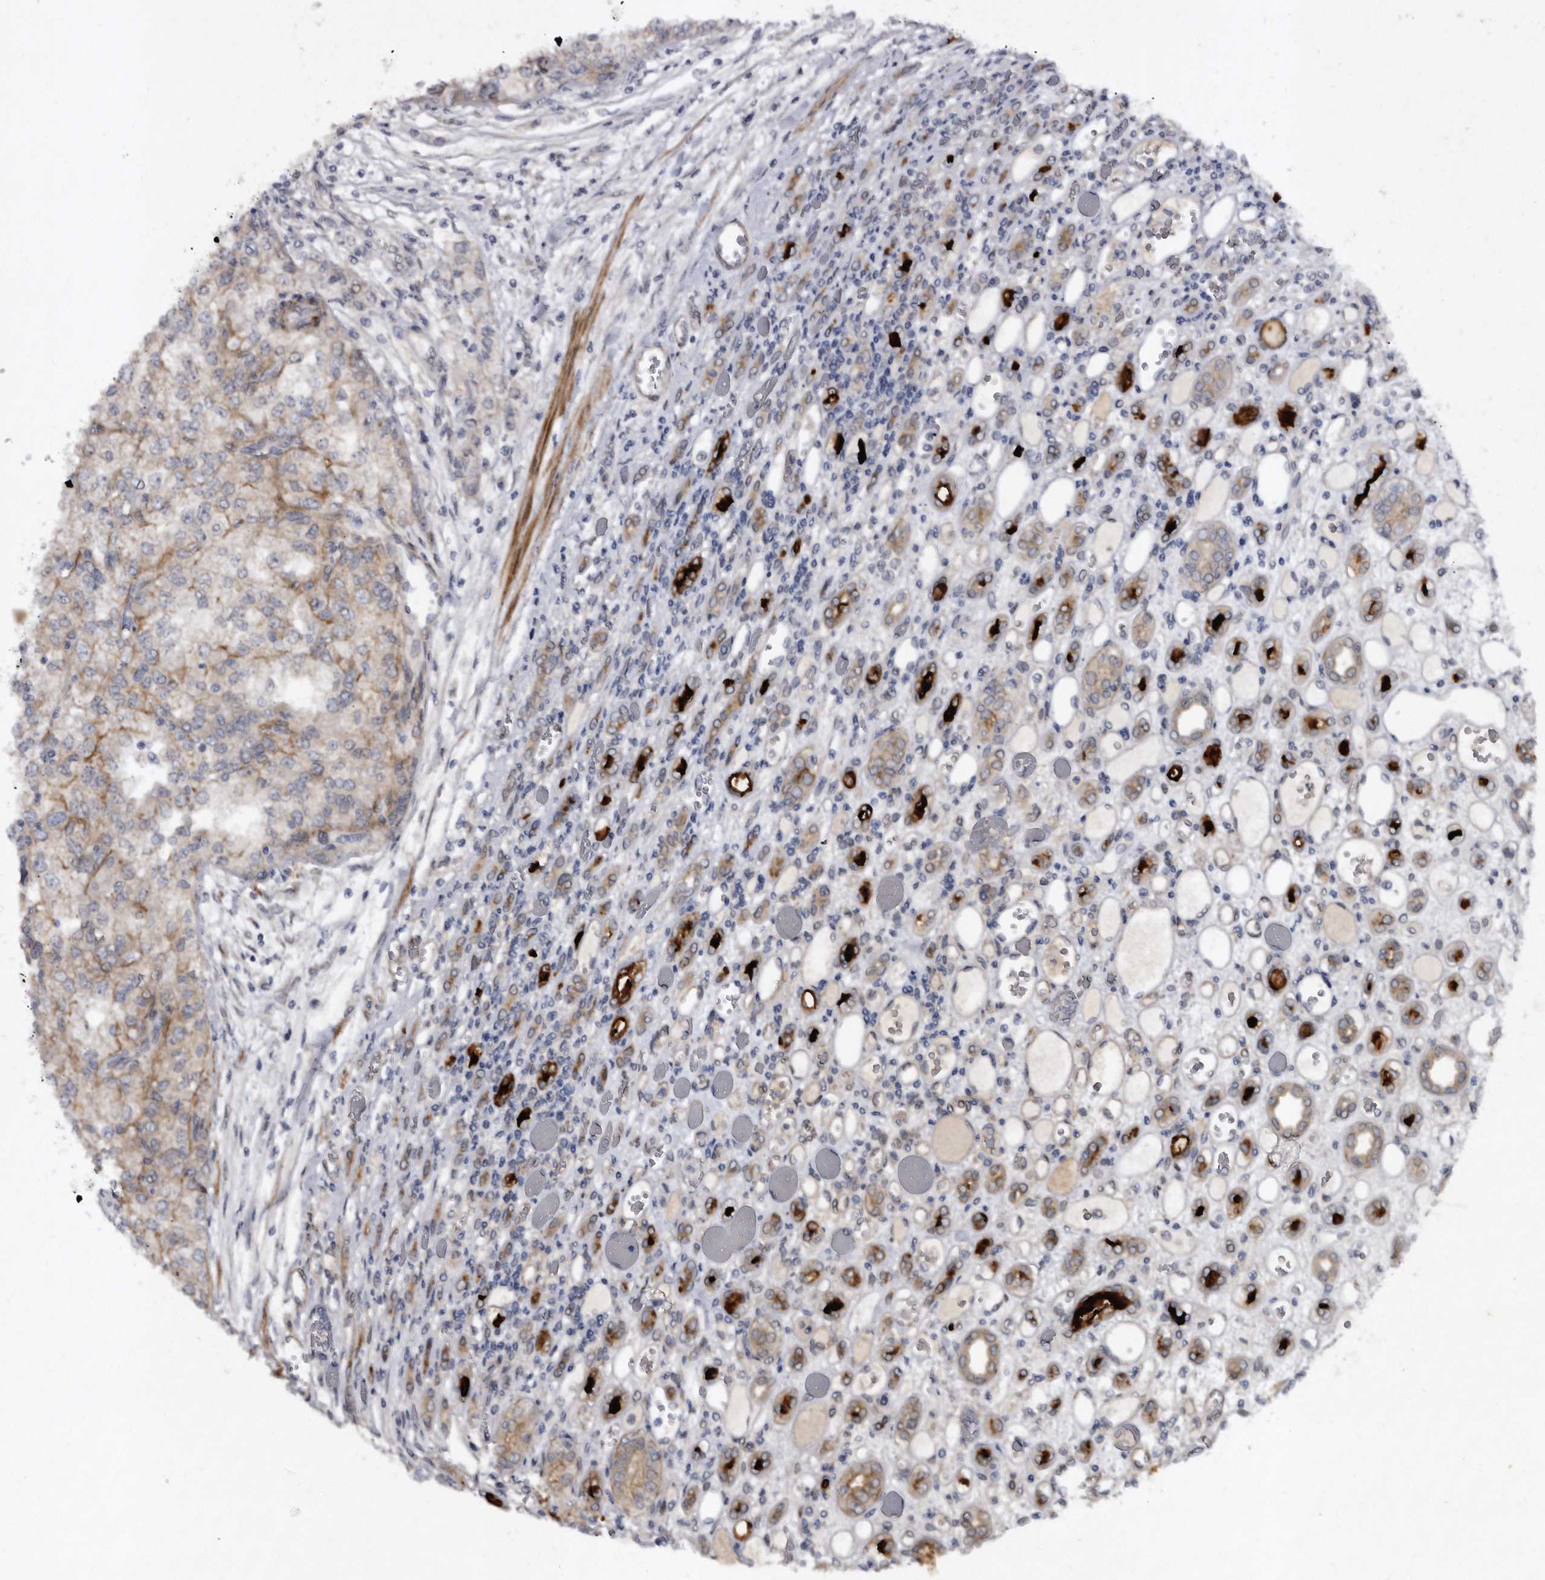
{"staining": {"intensity": "moderate", "quantity": "<25%", "location": "cytoplasmic/membranous"}, "tissue": "renal cancer", "cell_type": "Tumor cells", "image_type": "cancer", "snomed": [{"axis": "morphology", "description": "Adenocarcinoma, NOS"}, {"axis": "topography", "description": "Kidney"}], "caption": "Immunohistochemical staining of human renal cancer (adenocarcinoma) shows low levels of moderate cytoplasmic/membranous protein expression in approximately <25% of tumor cells.", "gene": "PROM1", "patient": {"sex": "female", "age": 54}}